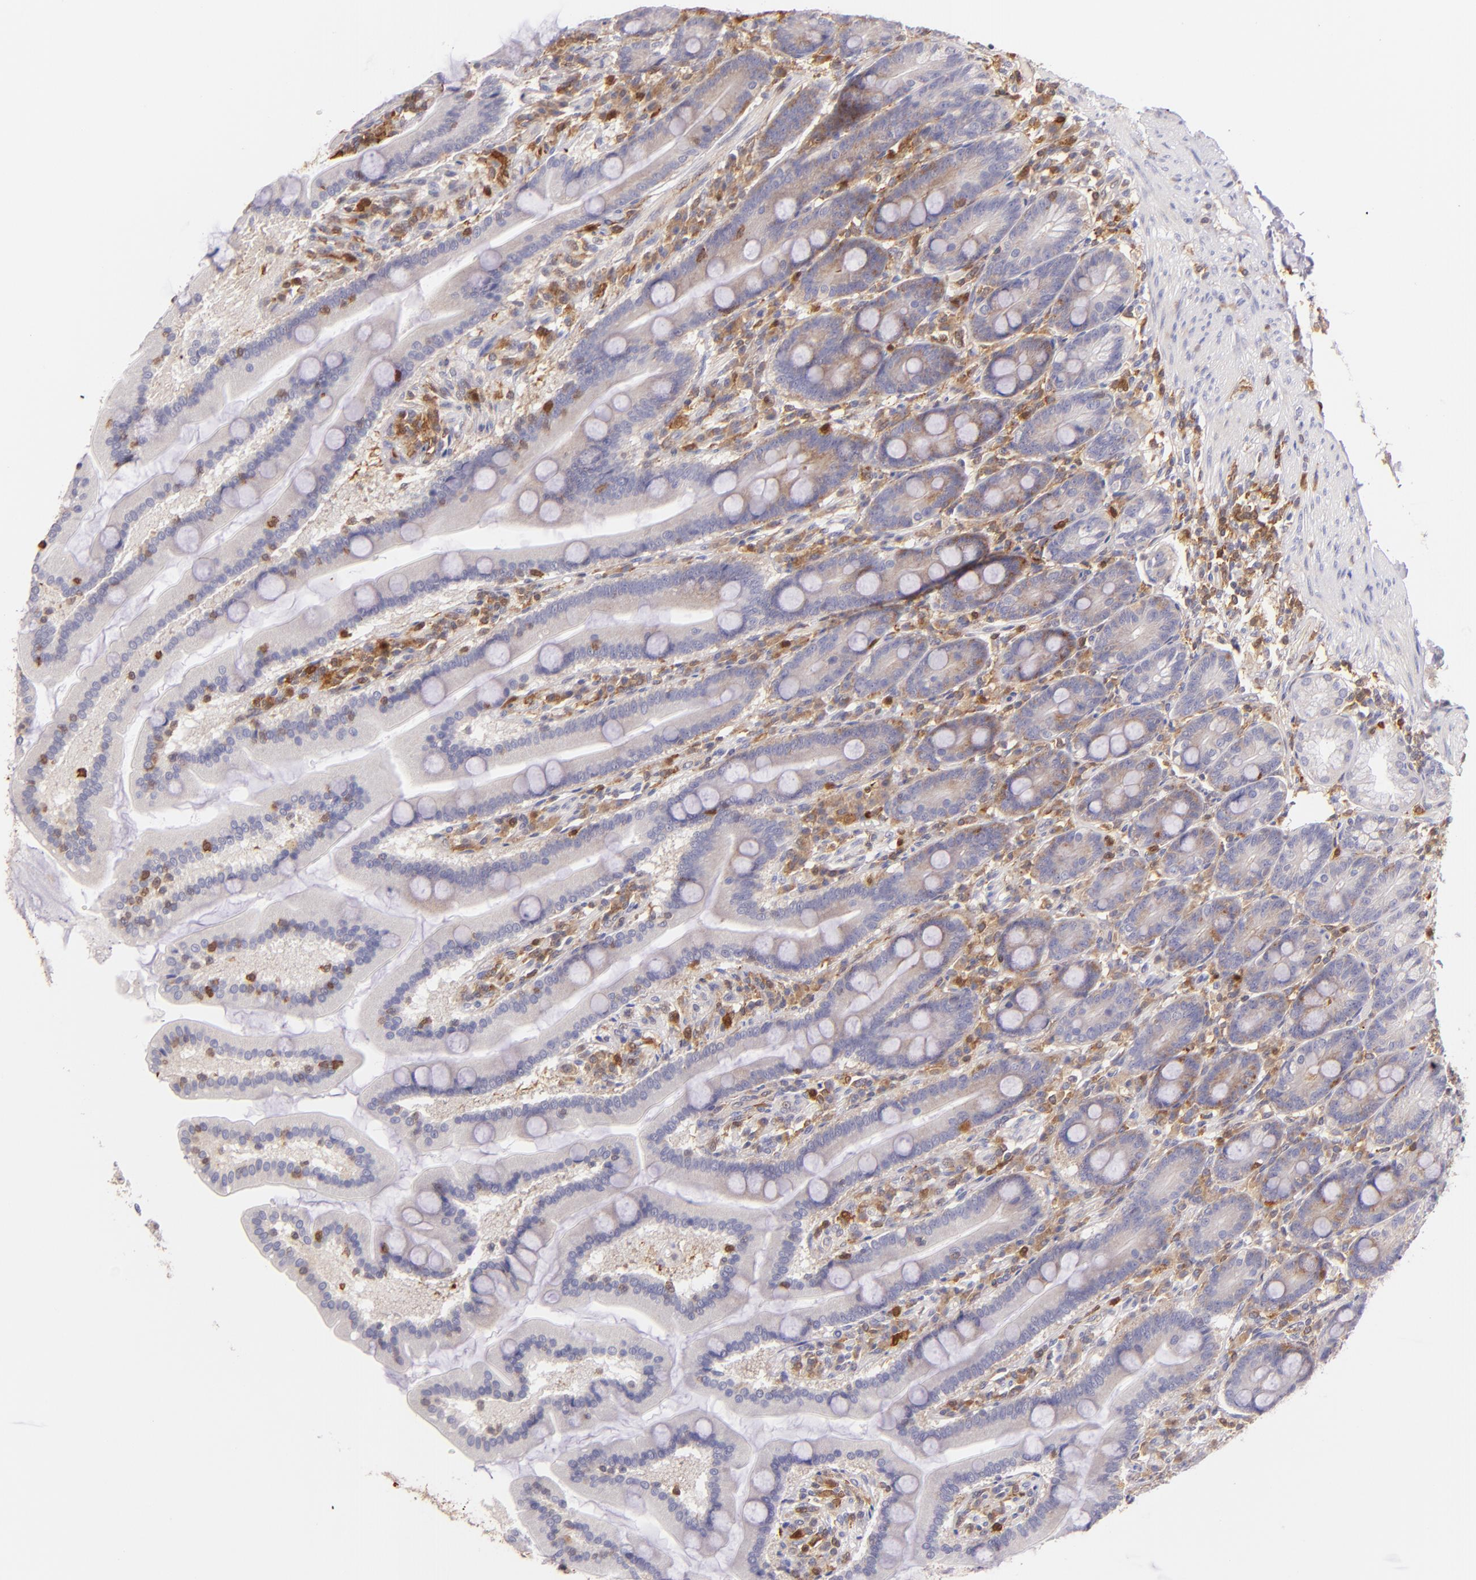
{"staining": {"intensity": "weak", "quantity": "25%-75%", "location": "cytoplasmic/membranous"}, "tissue": "duodenum", "cell_type": "Glandular cells", "image_type": "normal", "snomed": [{"axis": "morphology", "description": "Normal tissue, NOS"}, {"axis": "topography", "description": "Duodenum"}], "caption": "Immunohistochemistry image of unremarkable duodenum: human duodenum stained using IHC shows low levels of weak protein expression localized specifically in the cytoplasmic/membranous of glandular cells, appearing as a cytoplasmic/membranous brown color.", "gene": "BTK", "patient": {"sex": "female", "age": 64}}